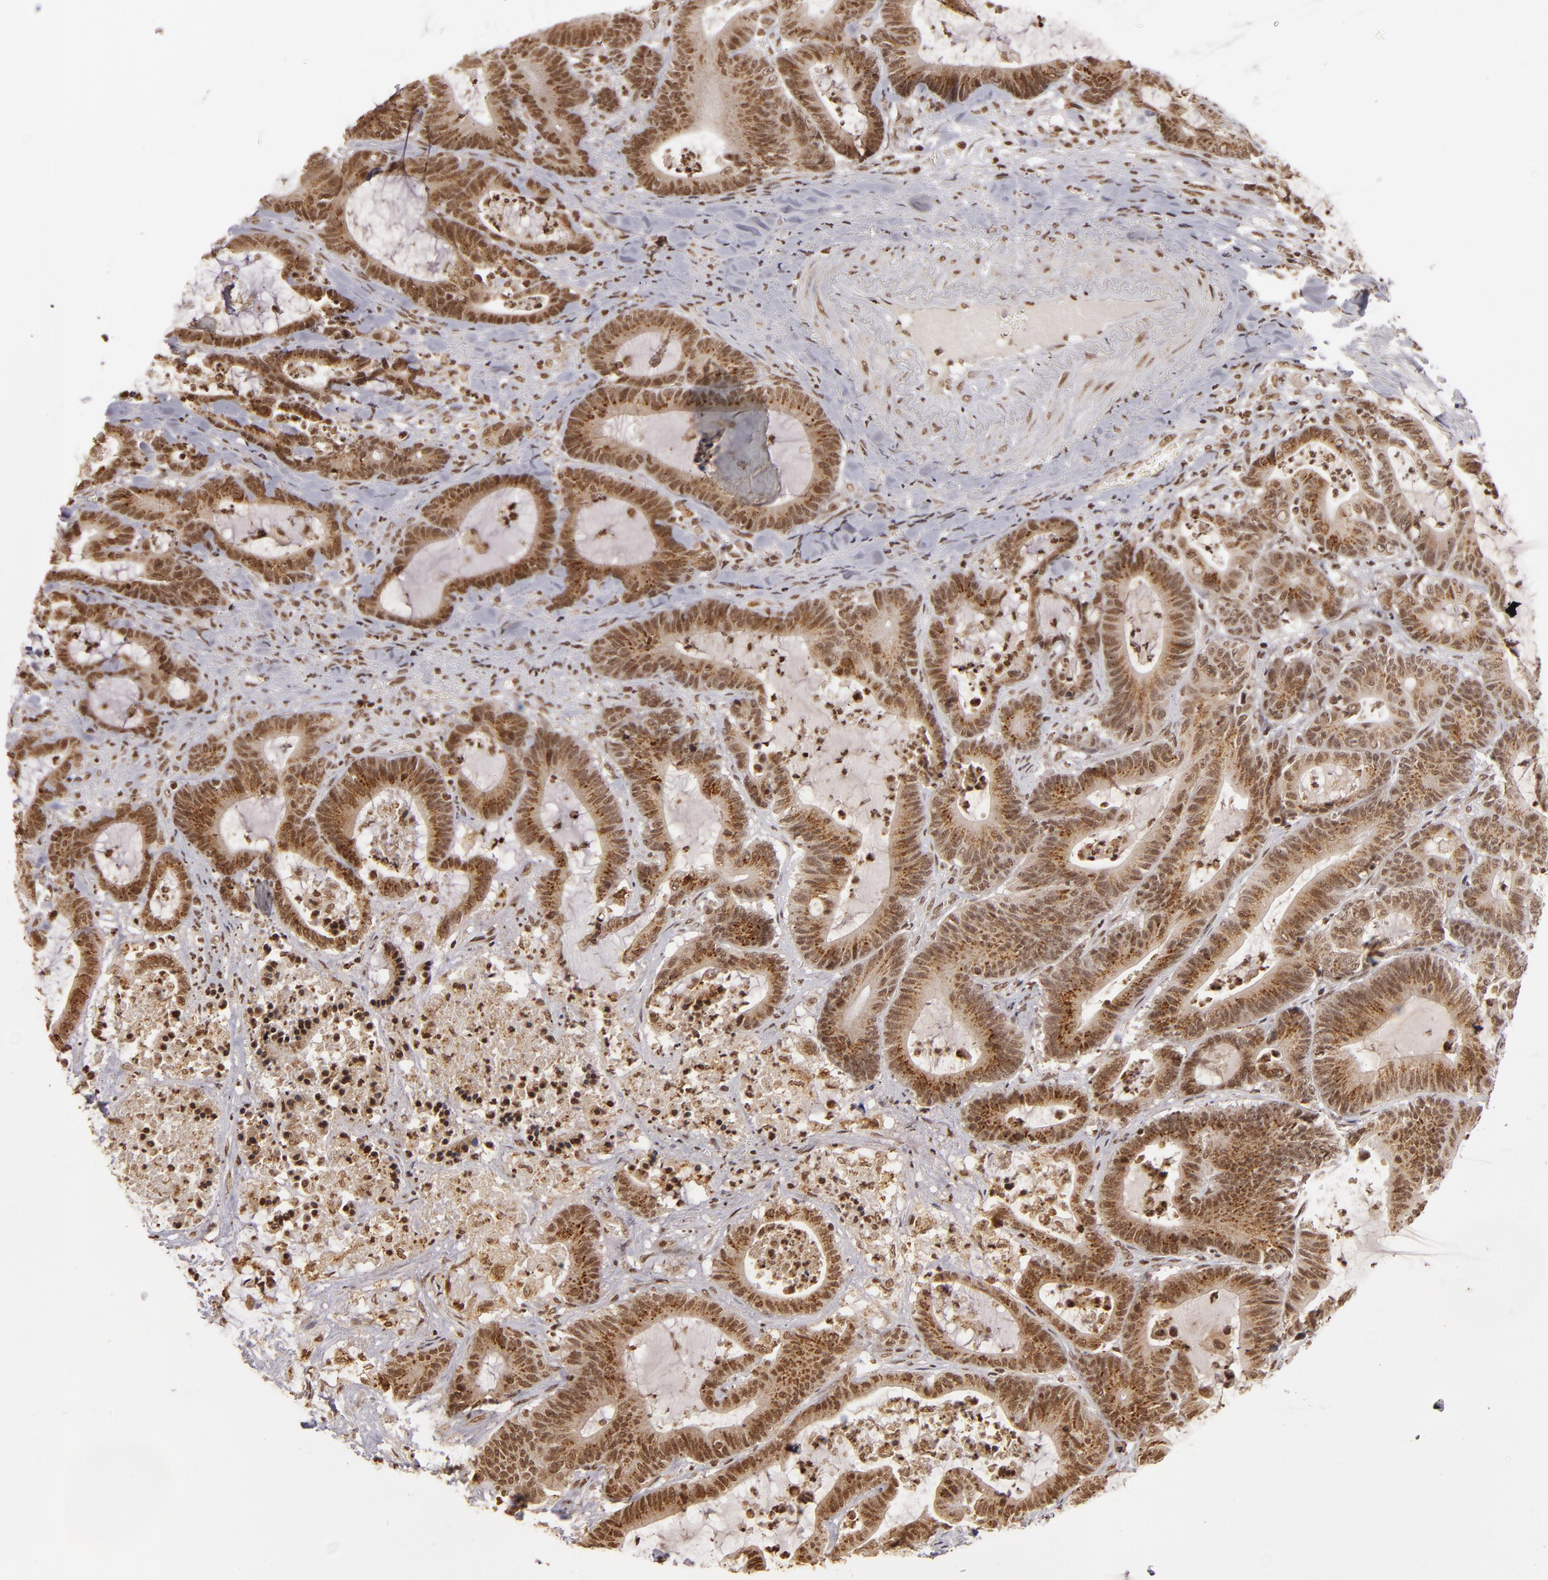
{"staining": {"intensity": "strong", "quantity": ">75%", "location": "cytoplasmic/membranous,nuclear"}, "tissue": "colorectal cancer", "cell_type": "Tumor cells", "image_type": "cancer", "snomed": [{"axis": "morphology", "description": "Adenocarcinoma, NOS"}, {"axis": "topography", "description": "Colon"}], "caption": "Immunohistochemistry (IHC) (DAB (3,3'-diaminobenzidine)) staining of colorectal adenocarcinoma shows strong cytoplasmic/membranous and nuclear protein staining in about >75% of tumor cells.", "gene": "CUL3", "patient": {"sex": "female", "age": 84}}